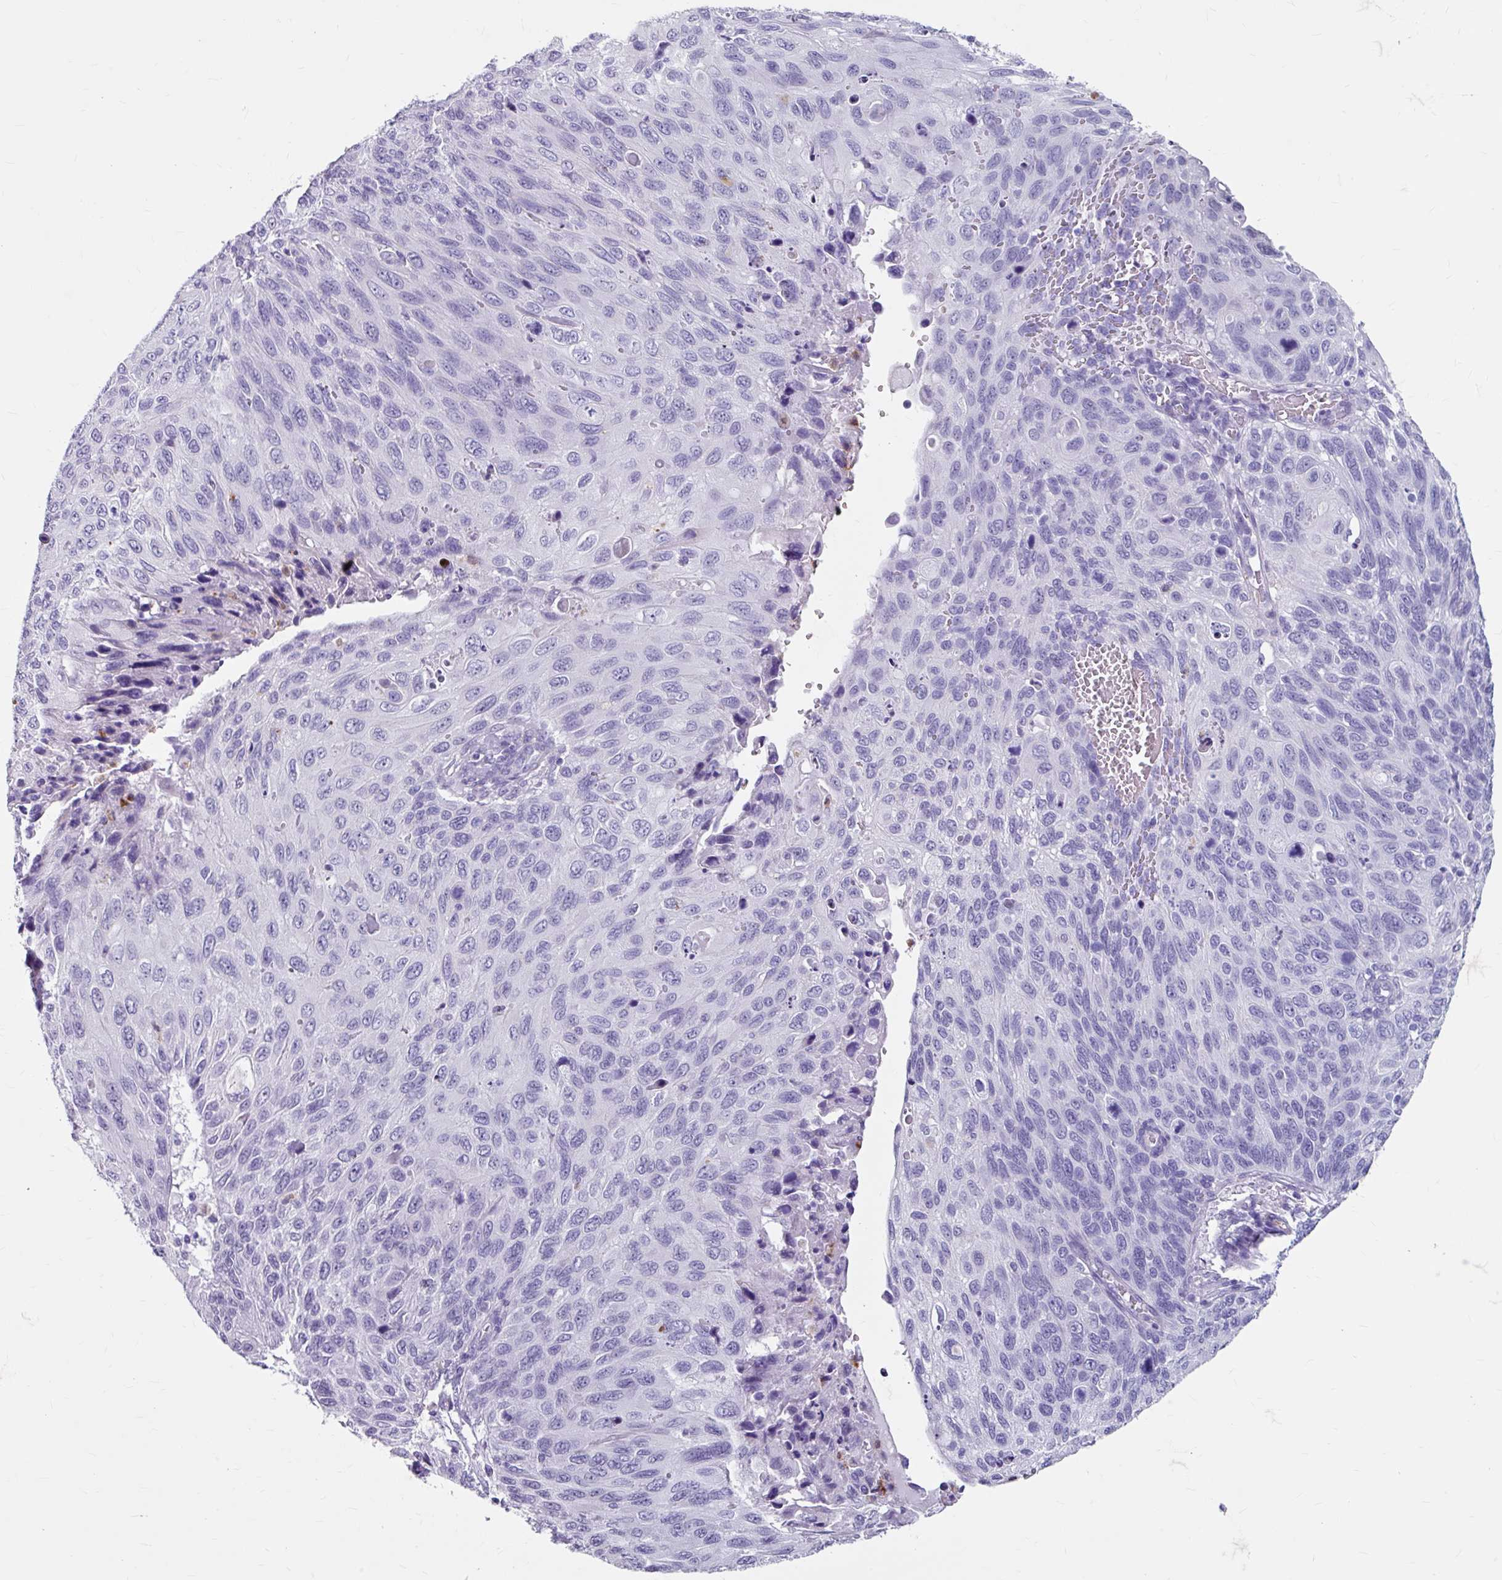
{"staining": {"intensity": "negative", "quantity": "none", "location": "none"}, "tissue": "cervical cancer", "cell_type": "Tumor cells", "image_type": "cancer", "snomed": [{"axis": "morphology", "description": "Squamous cell carcinoma, NOS"}, {"axis": "topography", "description": "Cervix"}], "caption": "An image of human squamous cell carcinoma (cervical) is negative for staining in tumor cells. The staining was performed using DAB to visualize the protein expression in brown, while the nuclei were stained in blue with hematoxylin (Magnification: 20x).", "gene": "ANKRD1", "patient": {"sex": "female", "age": 70}}